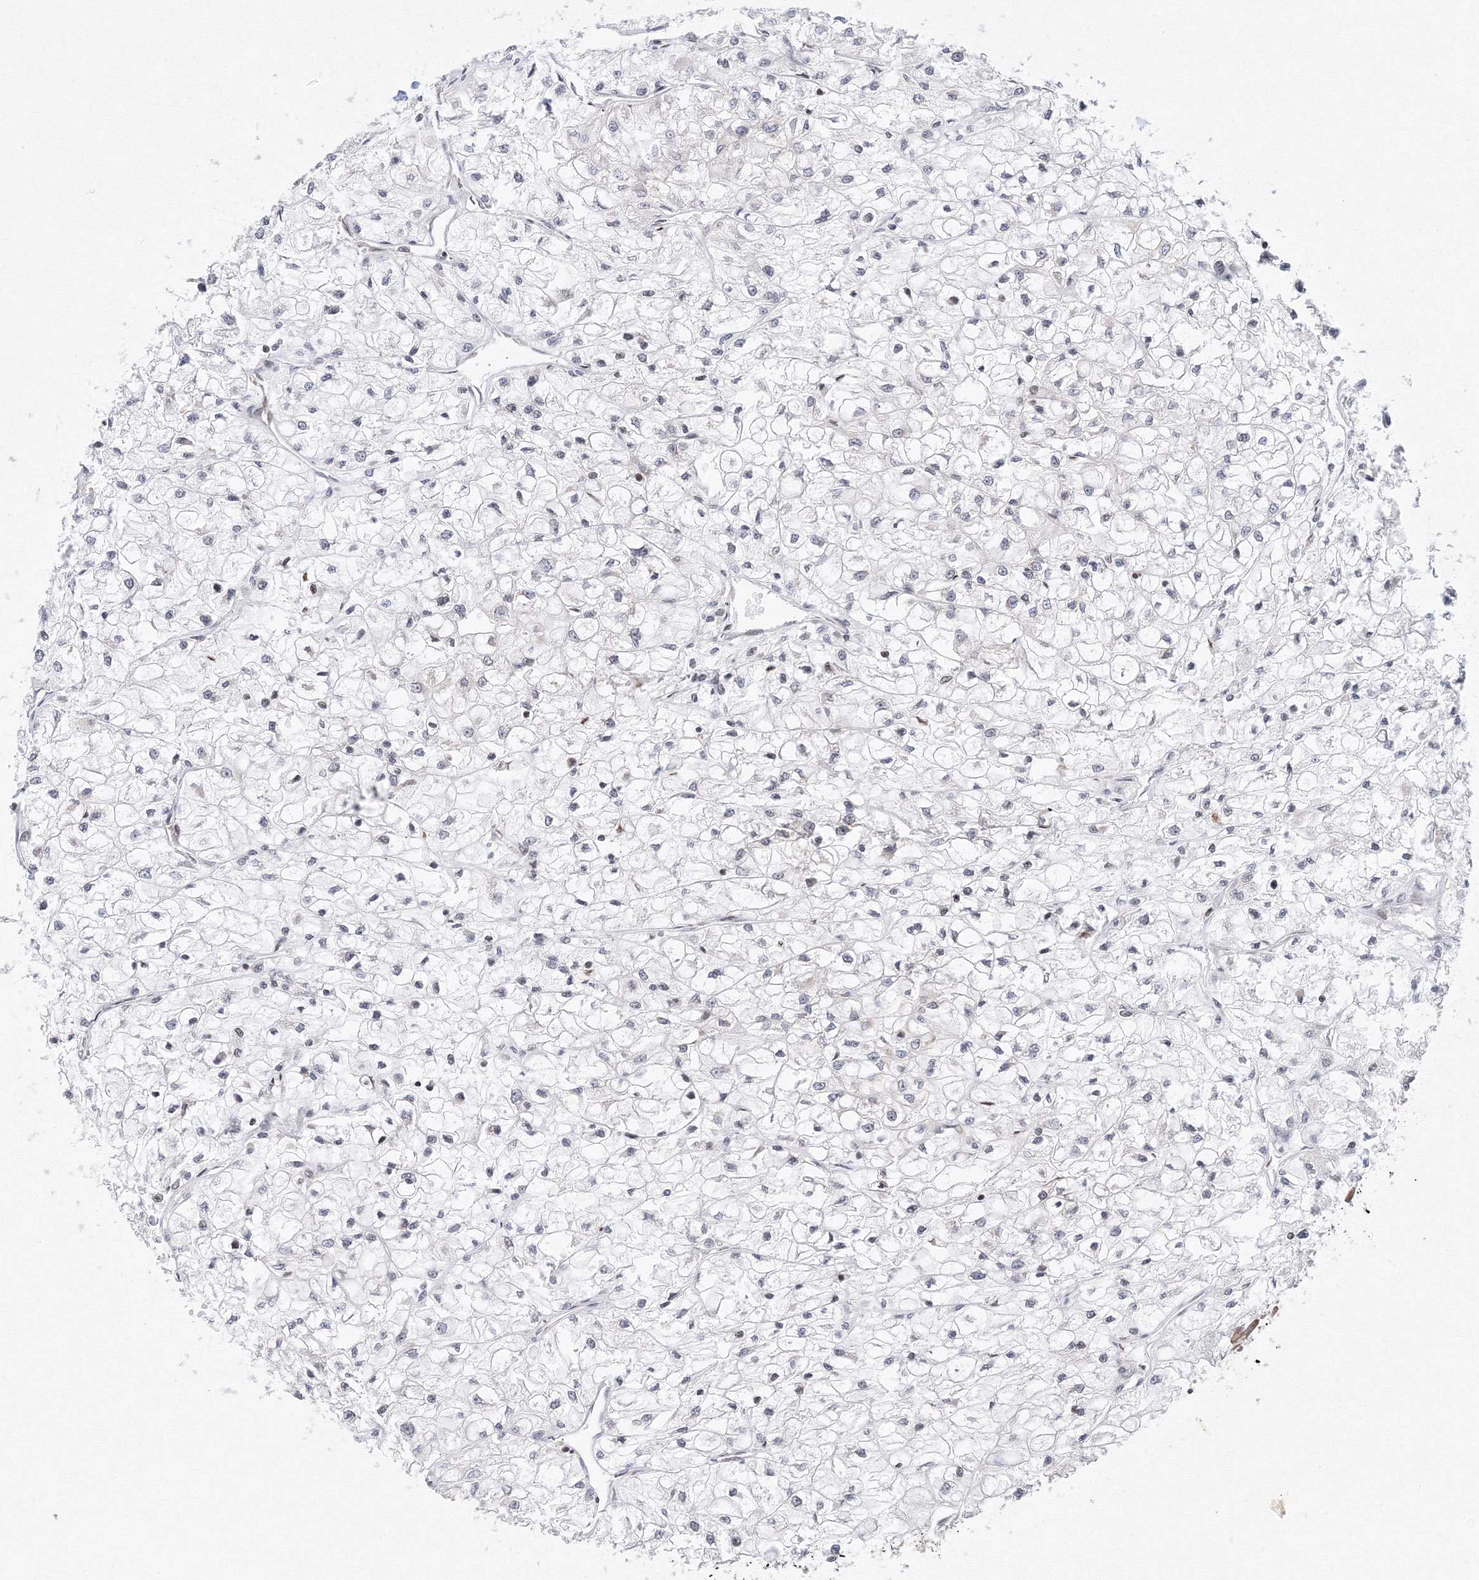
{"staining": {"intensity": "negative", "quantity": "none", "location": "none"}, "tissue": "renal cancer", "cell_type": "Tumor cells", "image_type": "cancer", "snomed": [{"axis": "morphology", "description": "Adenocarcinoma, NOS"}, {"axis": "topography", "description": "Kidney"}], "caption": "There is no significant staining in tumor cells of adenocarcinoma (renal).", "gene": "MKRN2", "patient": {"sex": "male", "age": 80}}